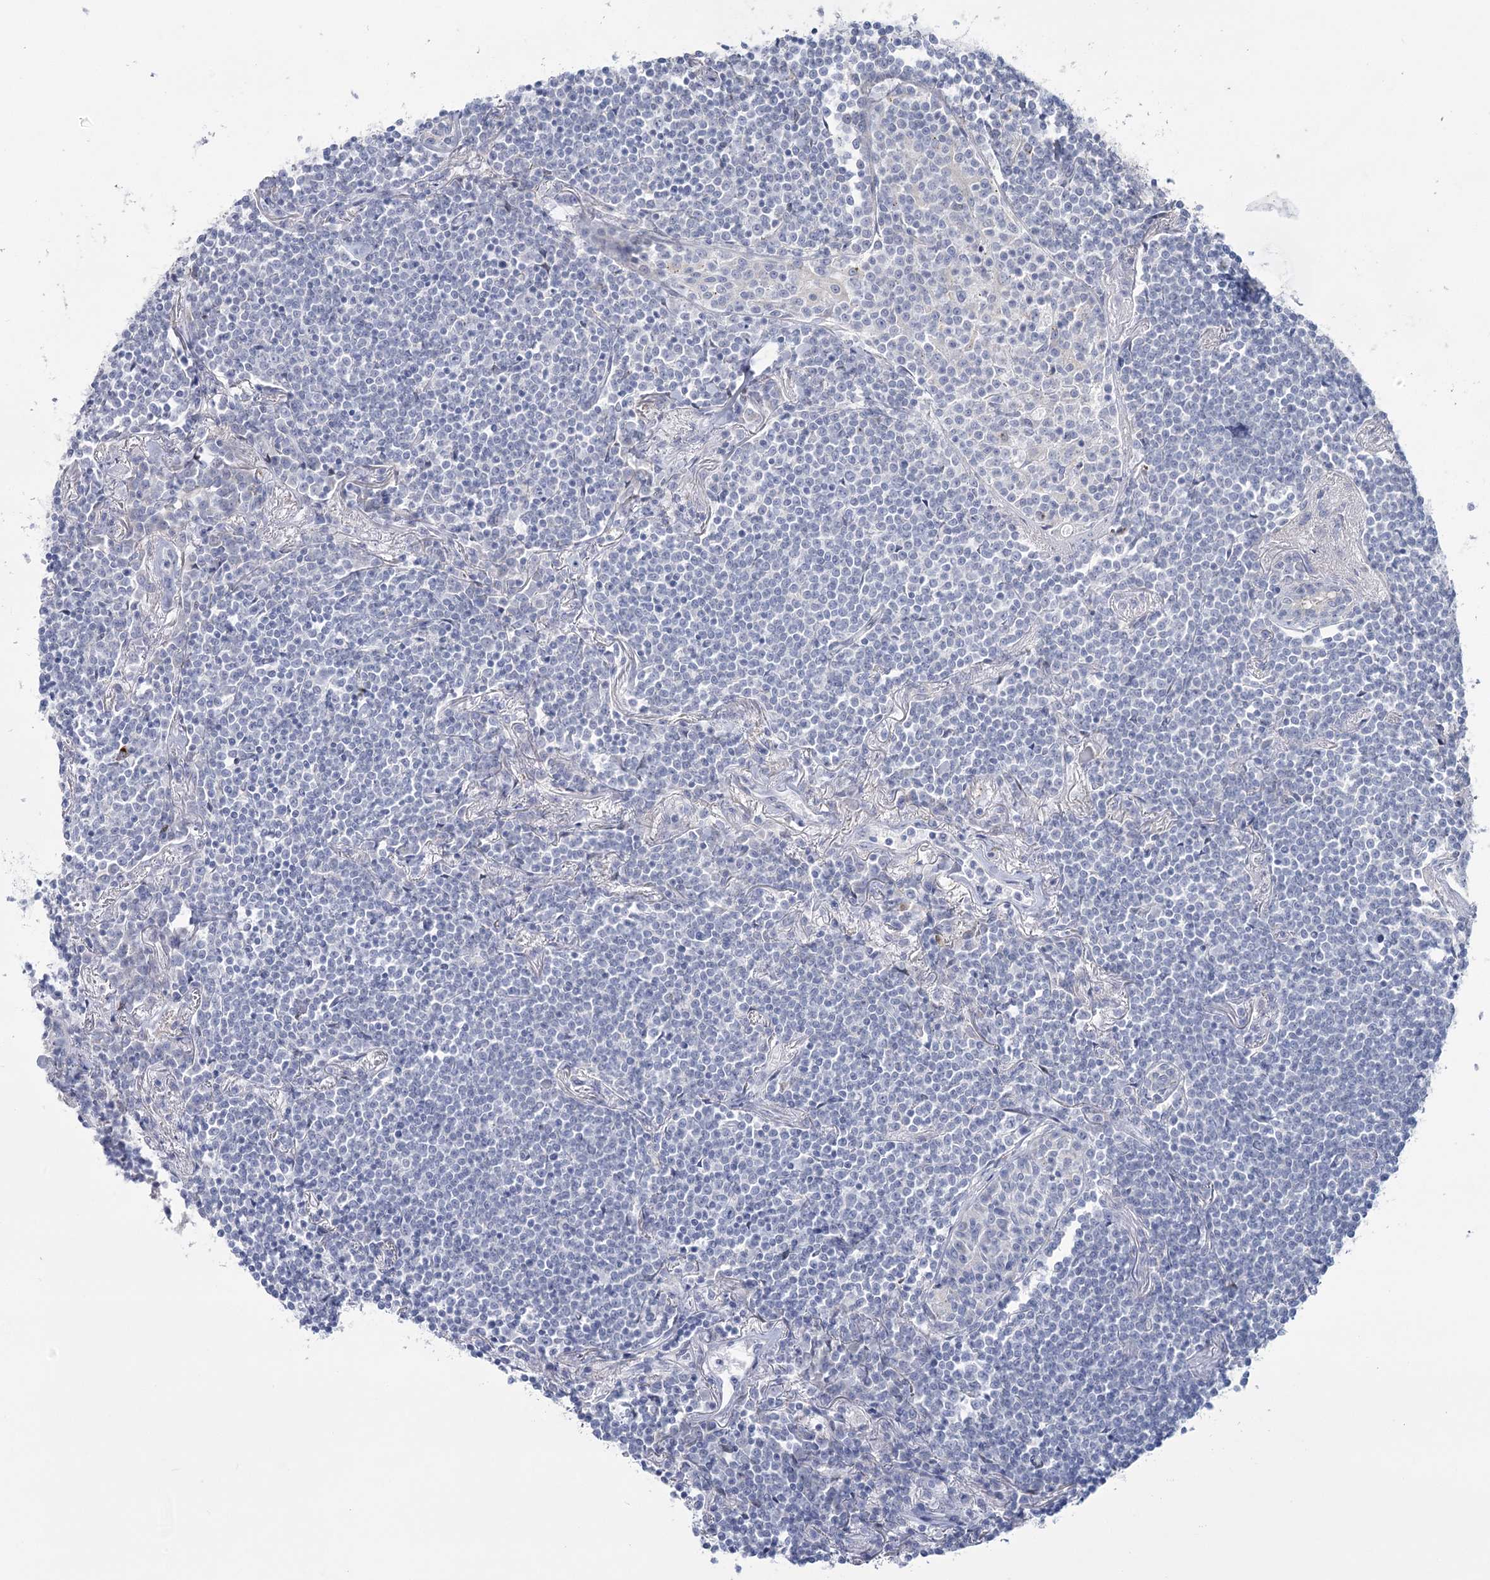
{"staining": {"intensity": "negative", "quantity": "none", "location": "none"}, "tissue": "lymphoma", "cell_type": "Tumor cells", "image_type": "cancer", "snomed": [{"axis": "morphology", "description": "Malignant lymphoma, non-Hodgkin's type, Low grade"}, {"axis": "topography", "description": "Lung"}], "caption": "The photomicrograph exhibits no staining of tumor cells in low-grade malignant lymphoma, non-Hodgkin's type.", "gene": "CCDC88A", "patient": {"sex": "female", "age": 71}}